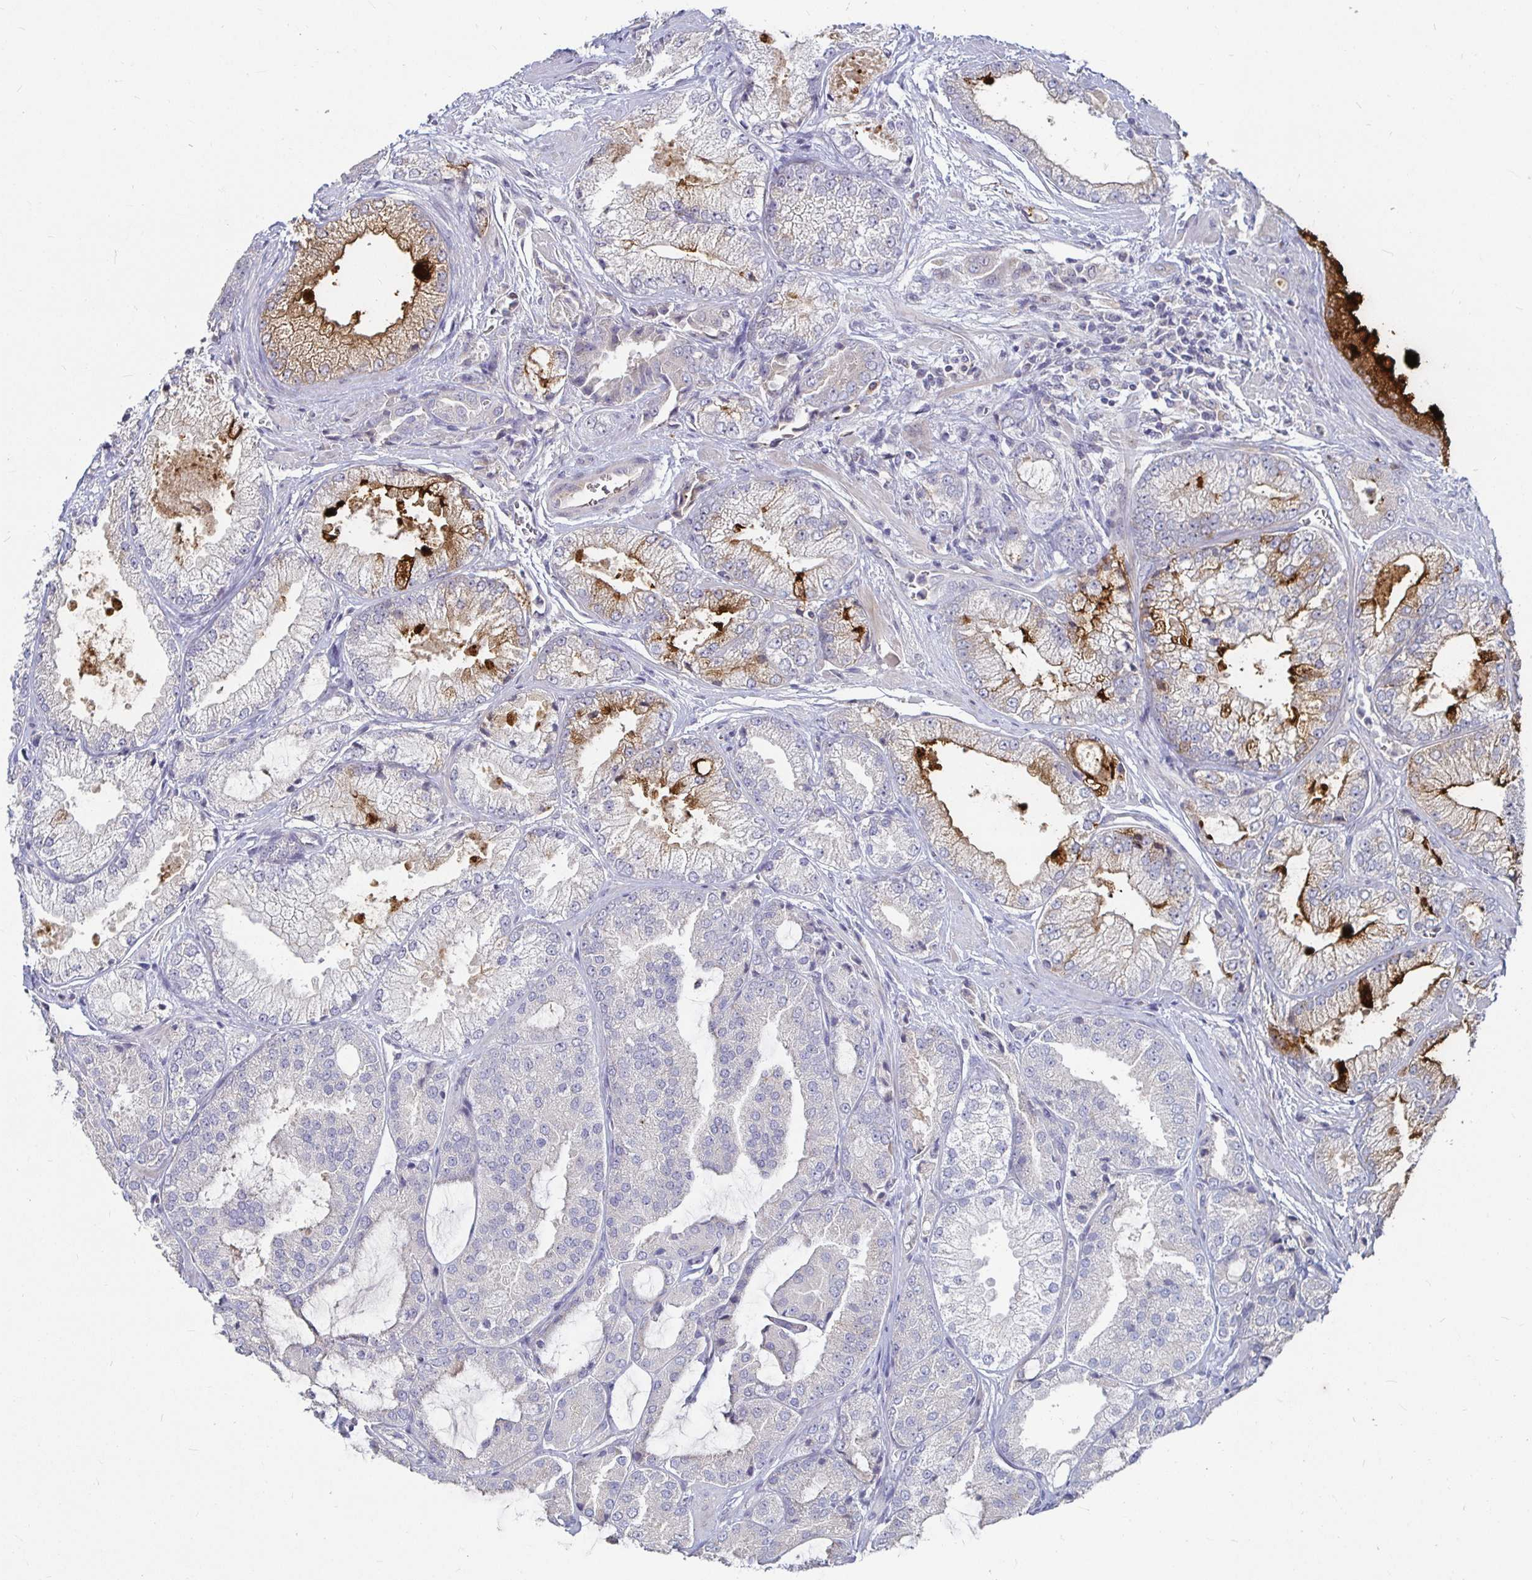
{"staining": {"intensity": "strong", "quantity": "<25%", "location": "cytoplasmic/membranous"}, "tissue": "prostate cancer", "cell_type": "Tumor cells", "image_type": "cancer", "snomed": [{"axis": "morphology", "description": "Adenocarcinoma, High grade"}, {"axis": "topography", "description": "Prostate"}], "caption": "There is medium levels of strong cytoplasmic/membranous expression in tumor cells of prostate high-grade adenocarcinoma, as demonstrated by immunohistochemical staining (brown color).", "gene": "RNF144B", "patient": {"sex": "male", "age": 68}}